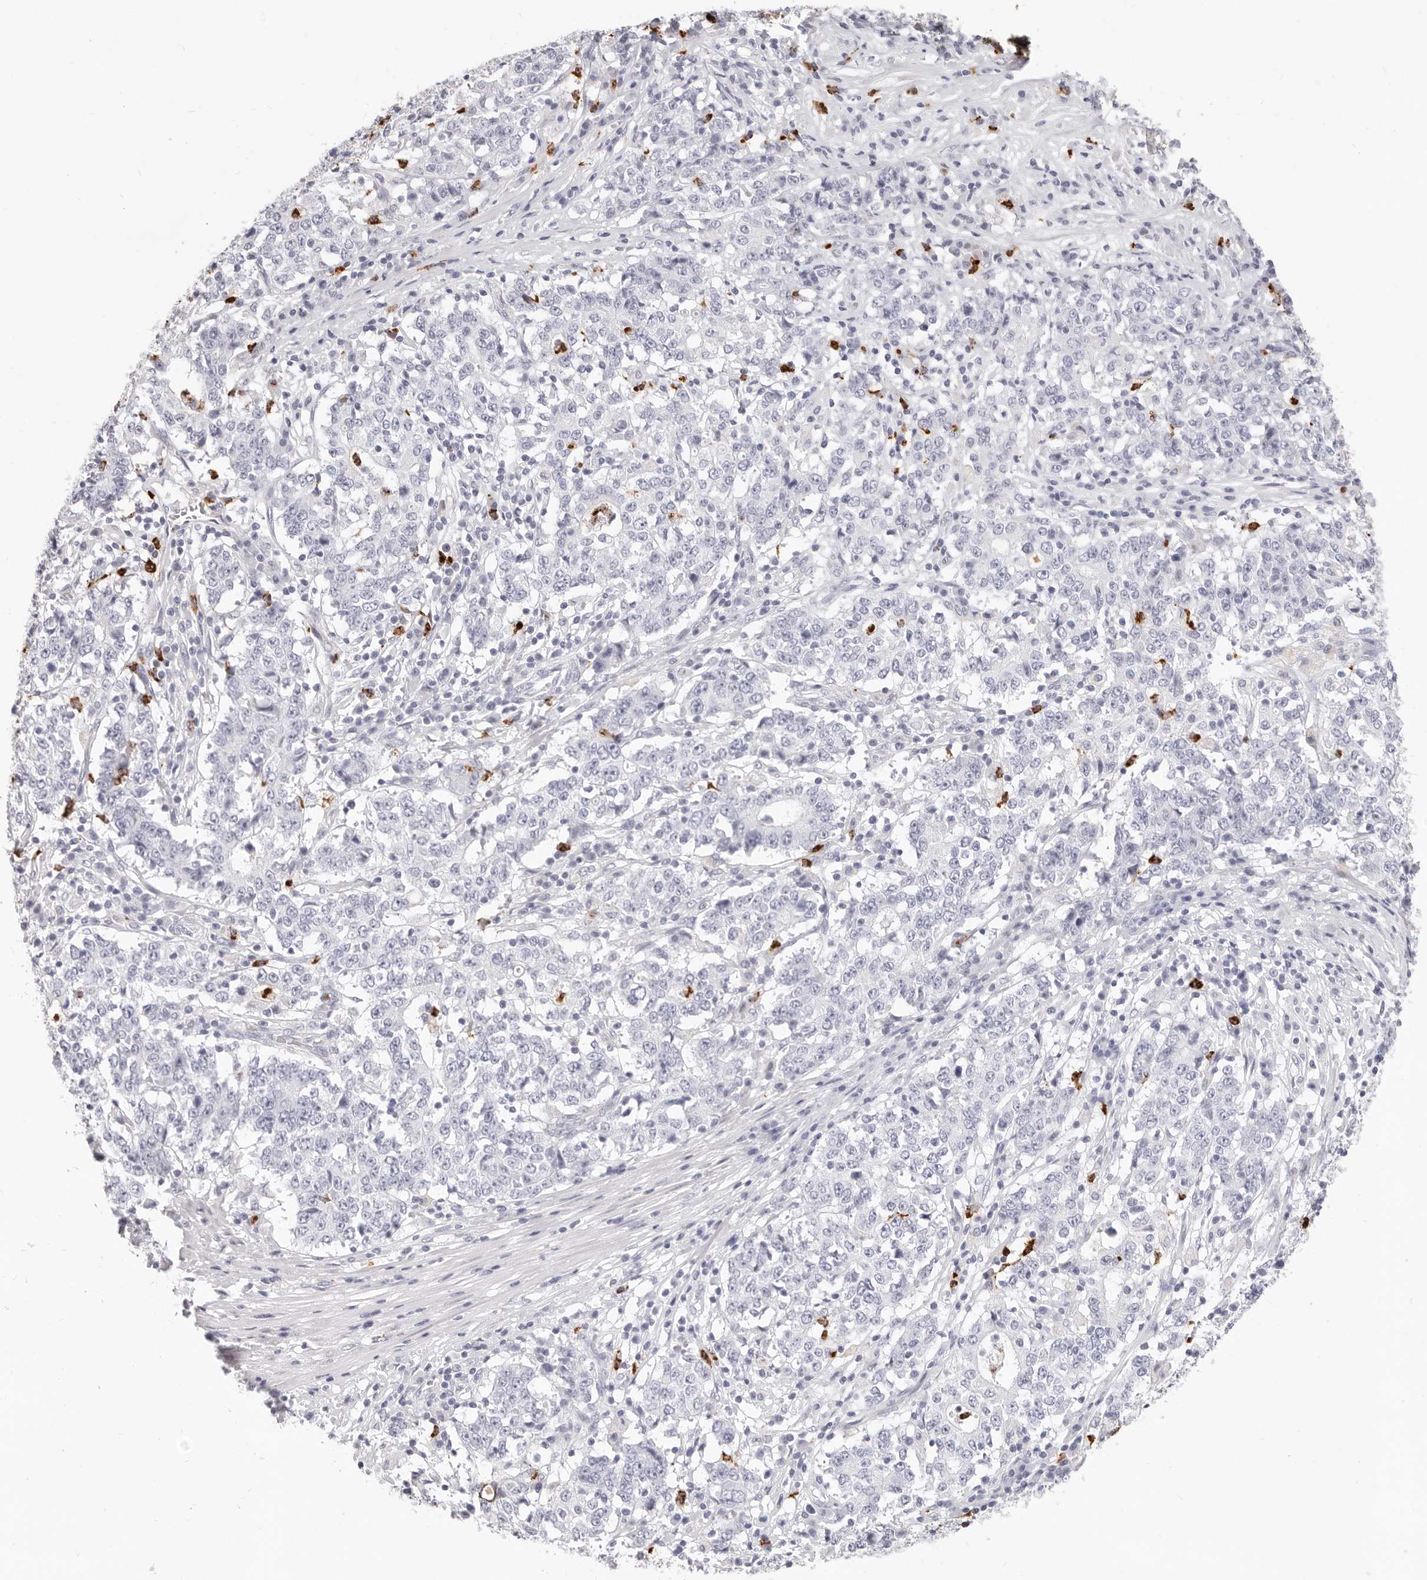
{"staining": {"intensity": "negative", "quantity": "none", "location": "none"}, "tissue": "stomach cancer", "cell_type": "Tumor cells", "image_type": "cancer", "snomed": [{"axis": "morphology", "description": "Adenocarcinoma, NOS"}, {"axis": "topography", "description": "Stomach"}], "caption": "Immunohistochemical staining of human stomach cancer (adenocarcinoma) exhibits no significant positivity in tumor cells.", "gene": "CAMP", "patient": {"sex": "male", "age": 59}}